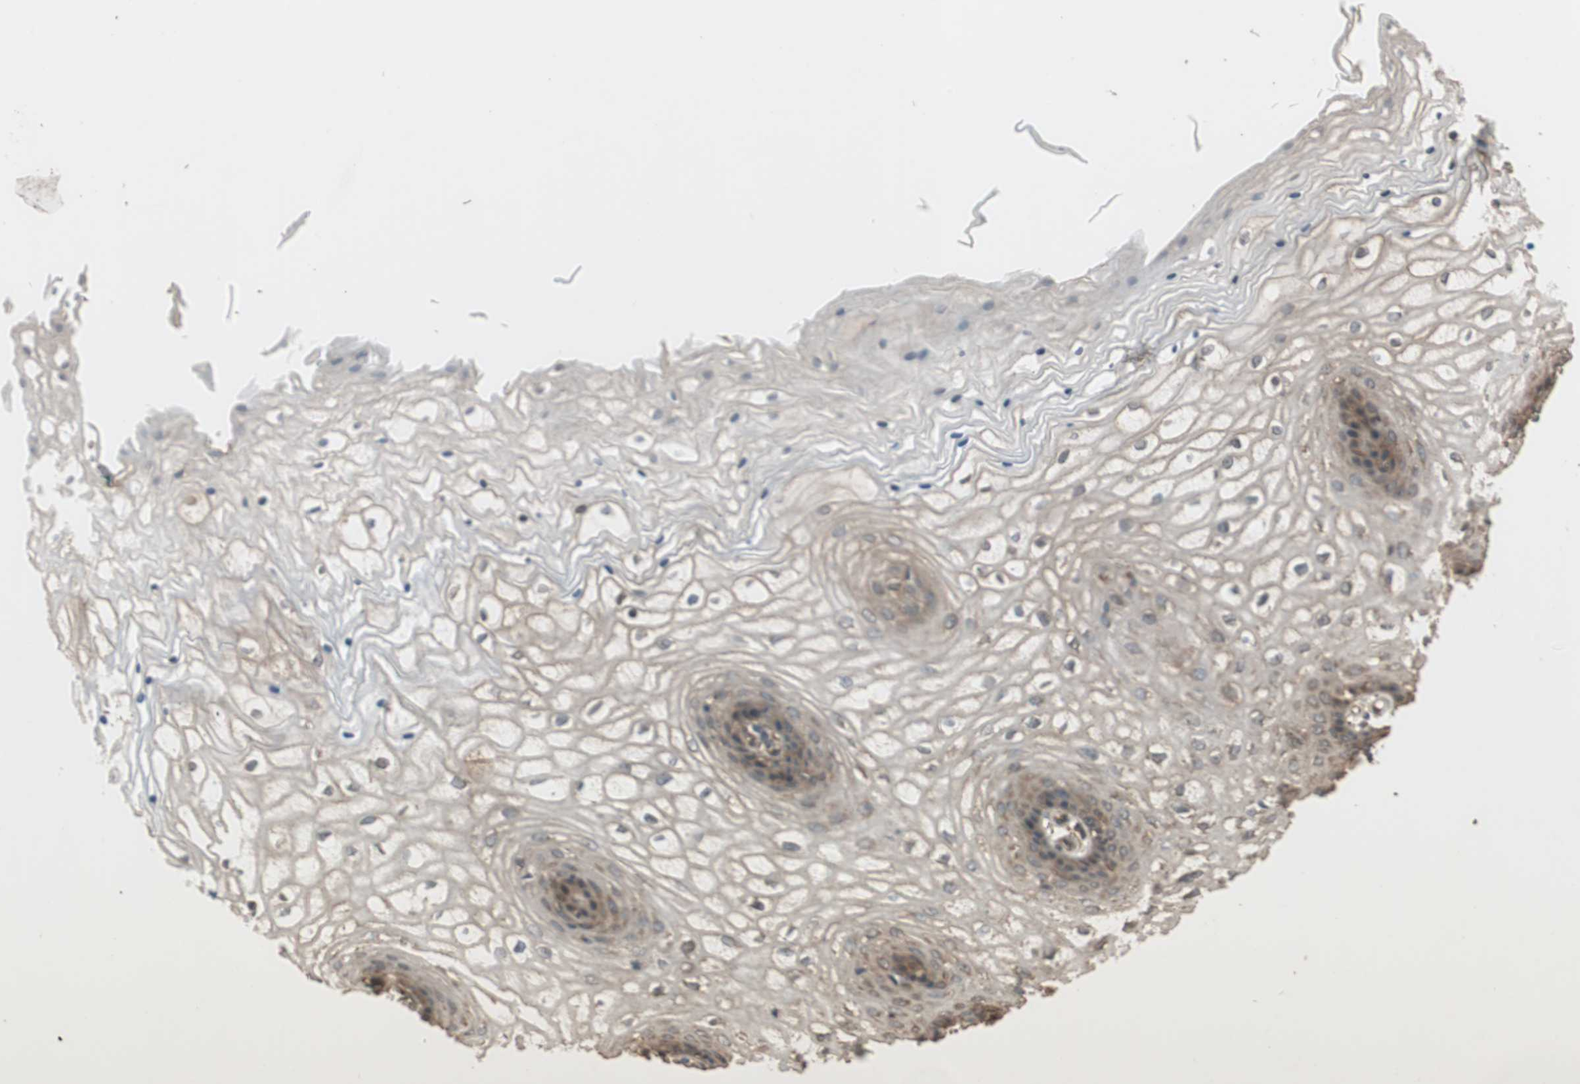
{"staining": {"intensity": "moderate", "quantity": "<25%", "location": "cytoplasmic/membranous"}, "tissue": "vagina", "cell_type": "Squamous epithelial cells", "image_type": "normal", "snomed": [{"axis": "morphology", "description": "Normal tissue, NOS"}, {"axis": "topography", "description": "Vagina"}], "caption": "An IHC photomicrograph of normal tissue is shown. Protein staining in brown highlights moderate cytoplasmic/membranous positivity in vagina within squamous epithelial cells. The staining was performed using DAB (3,3'-diaminobenzidine), with brown indicating positive protein expression. Nuclei are stained blue with hematoxylin.", "gene": "MST1R", "patient": {"sex": "female", "age": 34}}